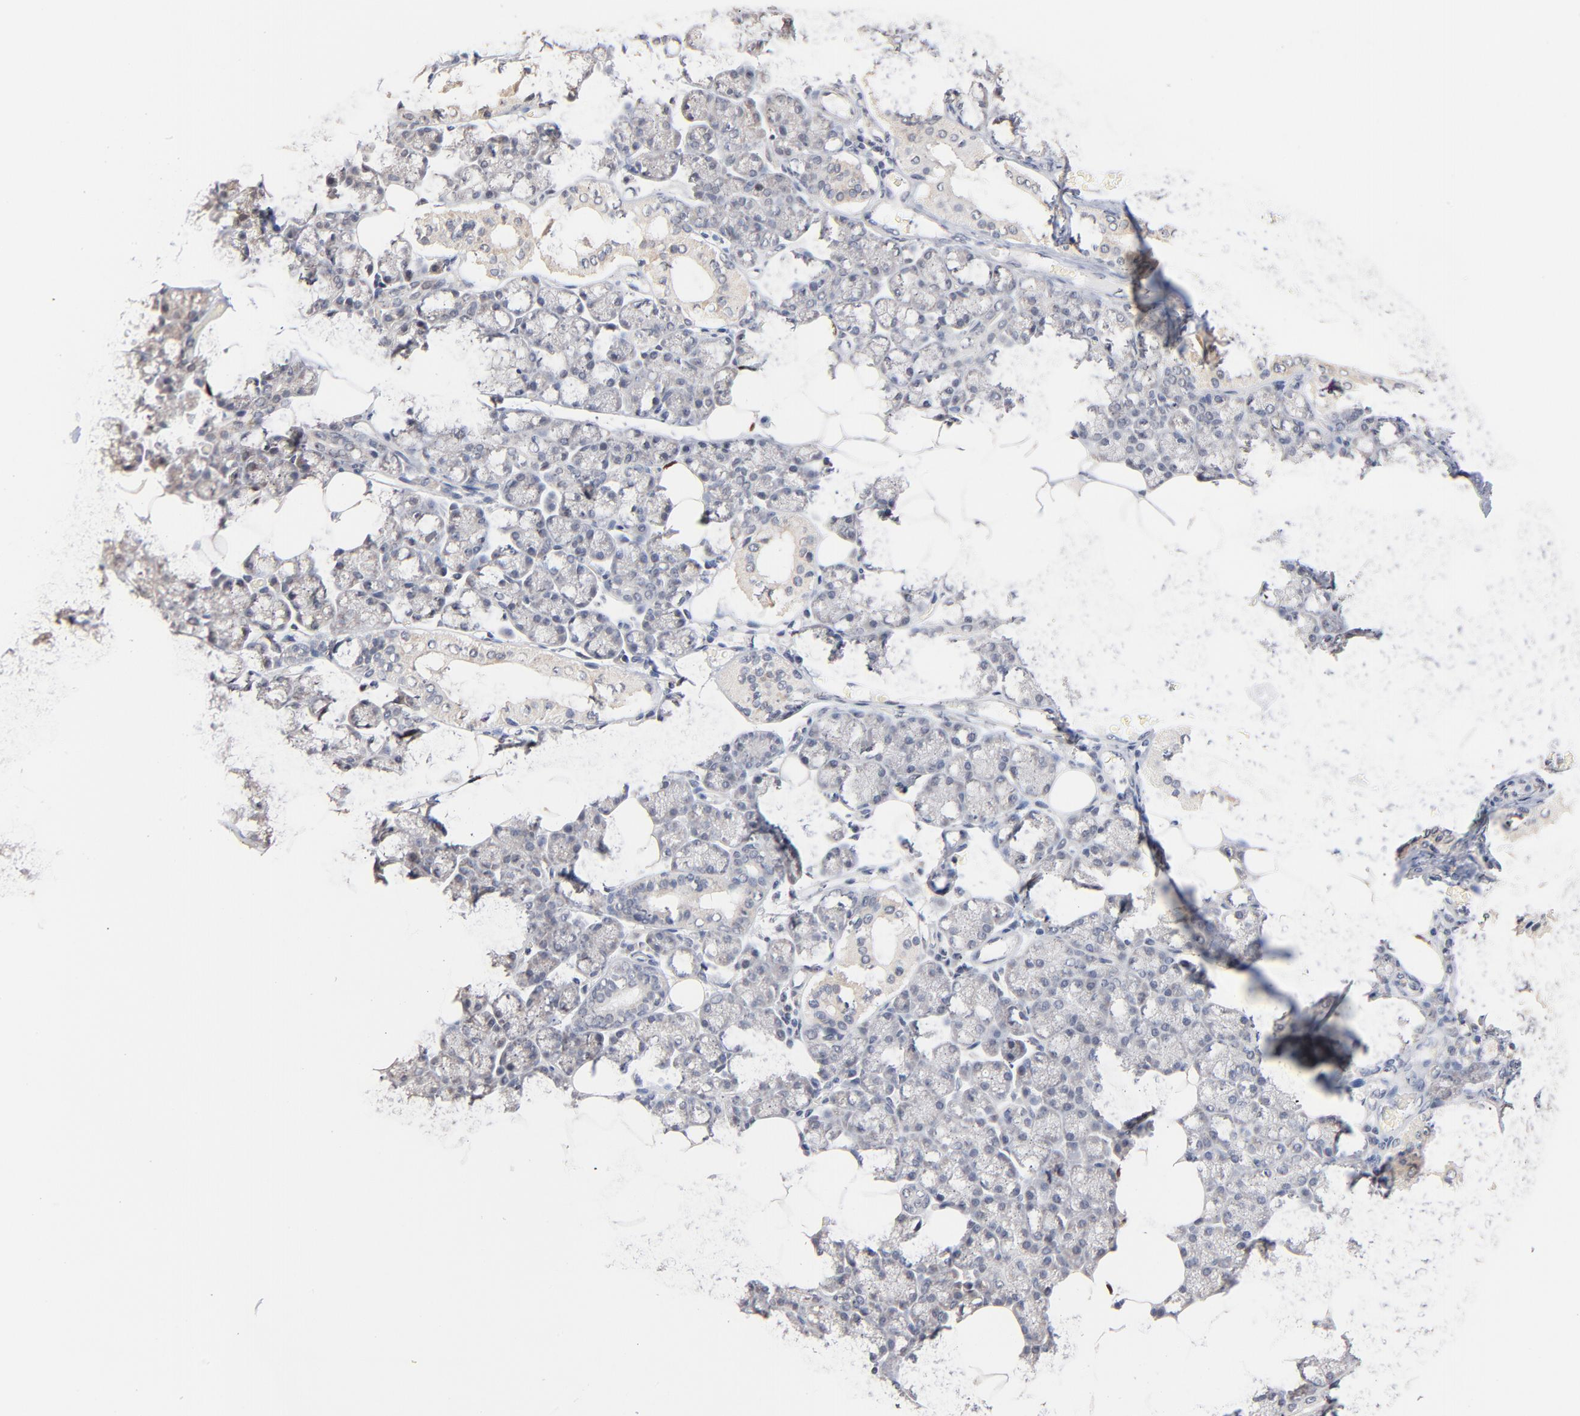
{"staining": {"intensity": "weak", "quantity": "<25%", "location": "cytoplasmic/membranous"}, "tissue": "salivary gland", "cell_type": "Glandular cells", "image_type": "normal", "snomed": [{"axis": "morphology", "description": "Normal tissue, NOS"}, {"axis": "topography", "description": "Lymph node"}, {"axis": "topography", "description": "Salivary gland"}], "caption": "A micrograph of salivary gland stained for a protein exhibits no brown staining in glandular cells.", "gene": "MSL2", "patient": {"sex": "male", "age": 8}}